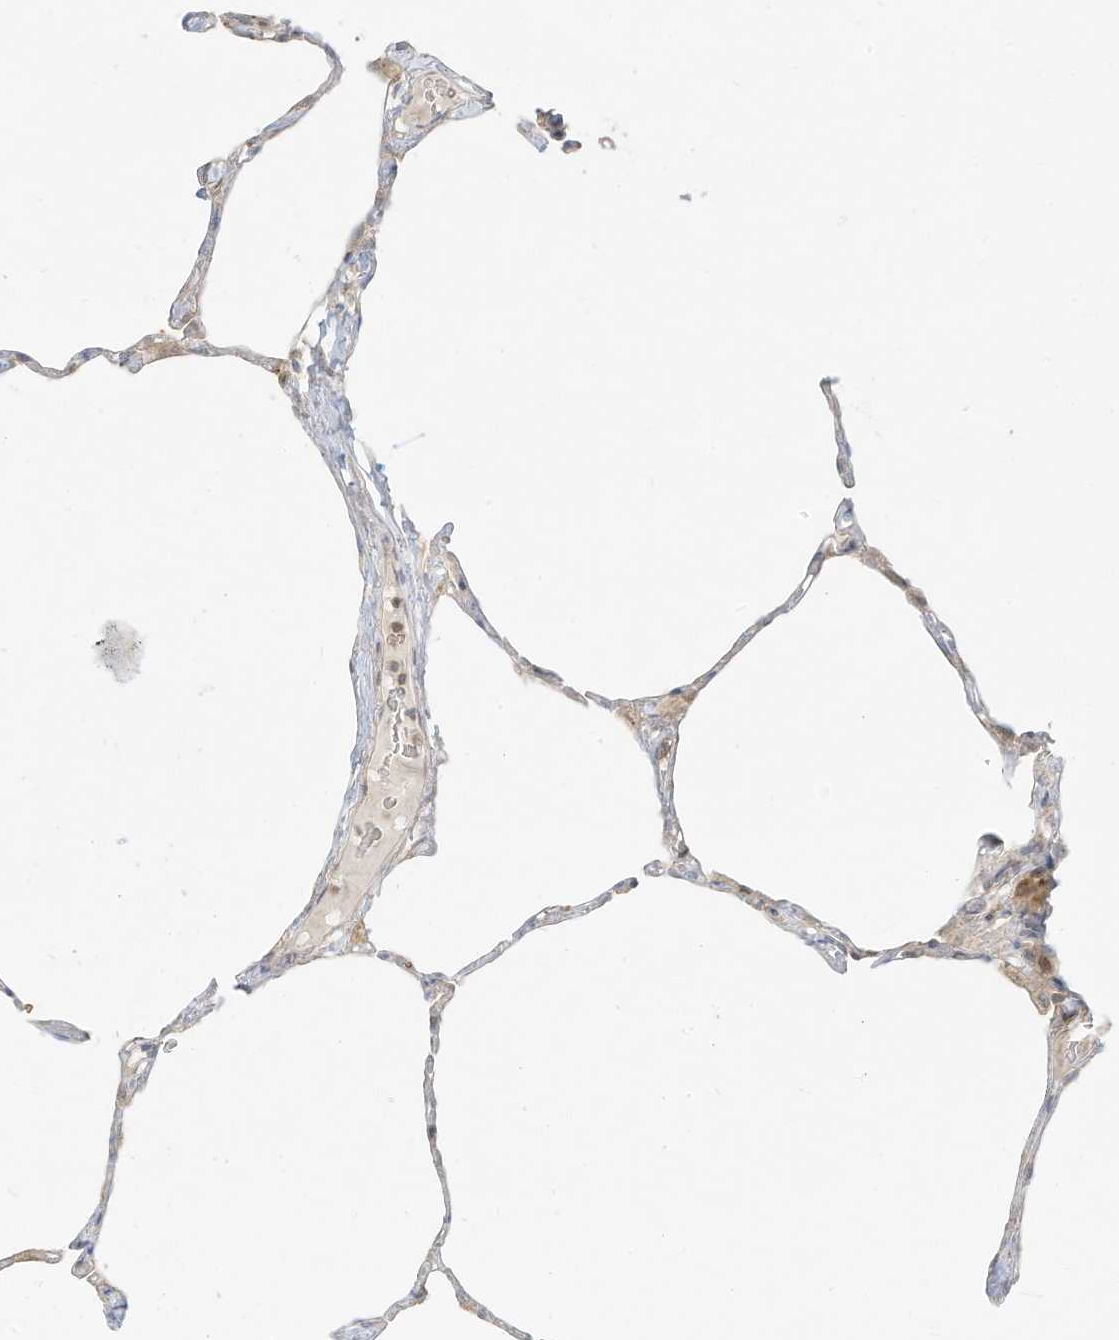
{"staining": {"intensity": "weak", "quantity": "<25%", "location": "cytoplasmic/membranous"}, "tissue": "lung", "cell_type": "Alveolar cells", "image_type": "normal", "snomed": [{"axis": "morphology", "description": "Normal tissue, NOS"}, {"axis": "topography", "description": "Lung"}], "caption": "Protein analysis of normal lung shows no significant positivity in alveolar cells. The staining is performed using DAB (3,3'-diaminobenzidine) brown chromogen with nuclei counter-stained in using hematoxylin.", "gene": "OFD1", "patient": {"sex": "male", "age": 65}}